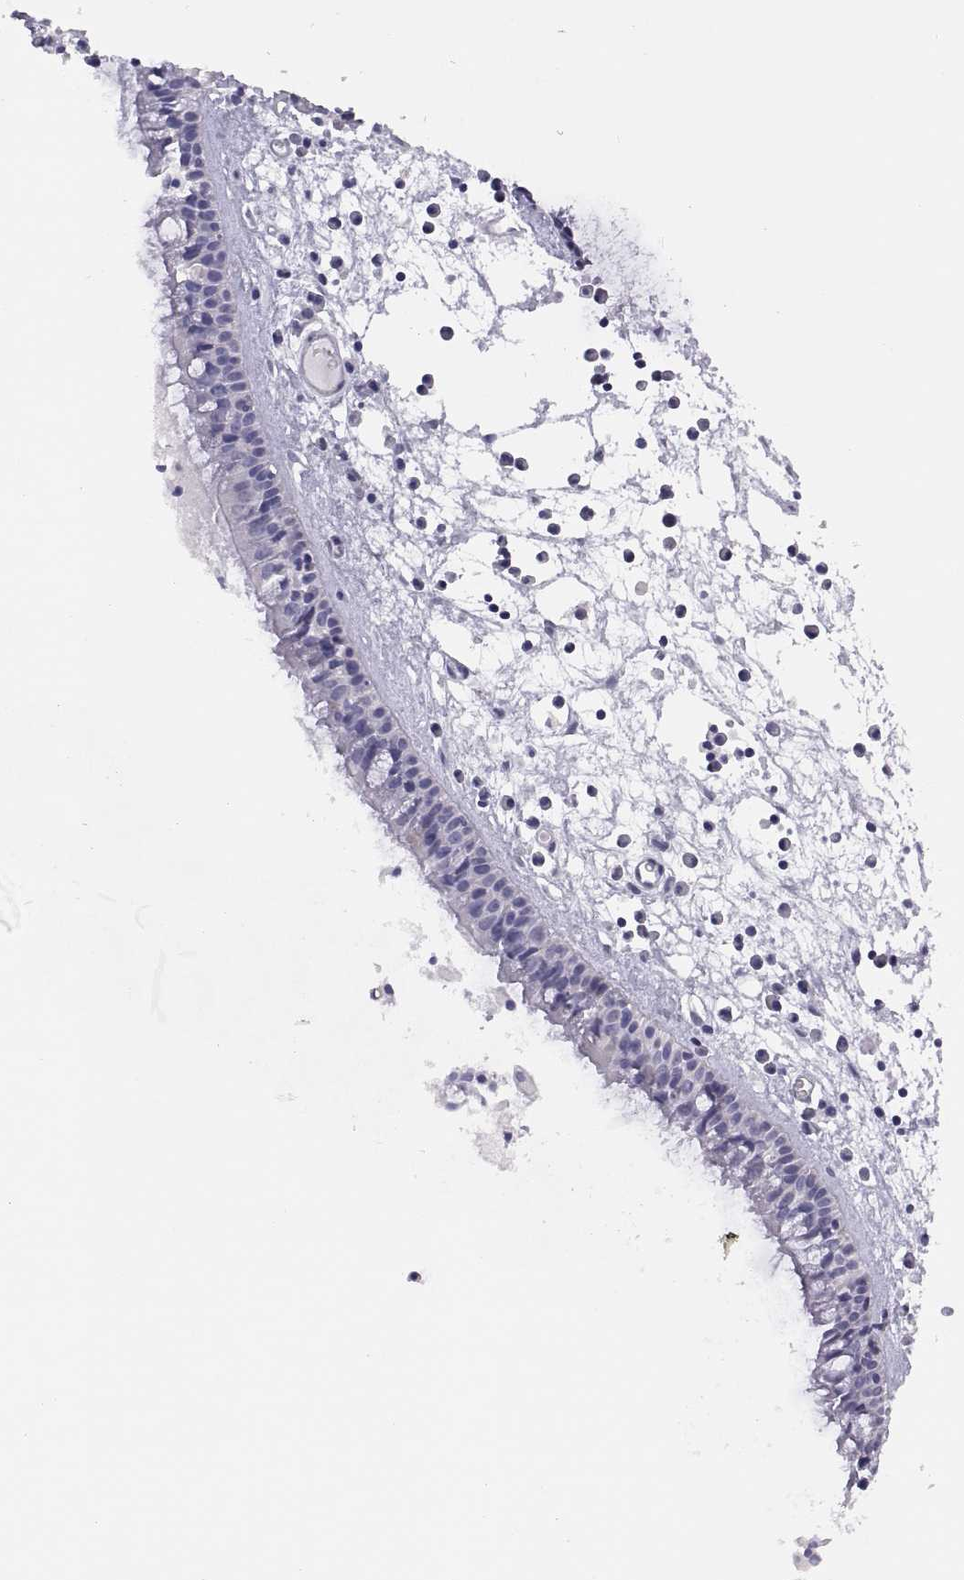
{"staining": {"intensity": "negative", "quantity": "none", "location": "none"}, "tissue": "nasopharynx", "cell_type": "Respiratory epithelial cells", "image_type": "normal", "snomed": [{"axis": "morphology", "description": "Normal tissue, NOS"}, {"axis": "topography", "description": "Nasopharynx"}], "caption": "Immunohistochemistry (IHC) image of normal nasopharynx: nasopharynx stained with DAB exhibits no significant protein positivity in respiratory epithelial cells.", "gene": "STRC", "patient": {"sex": "female", "age": 47}}